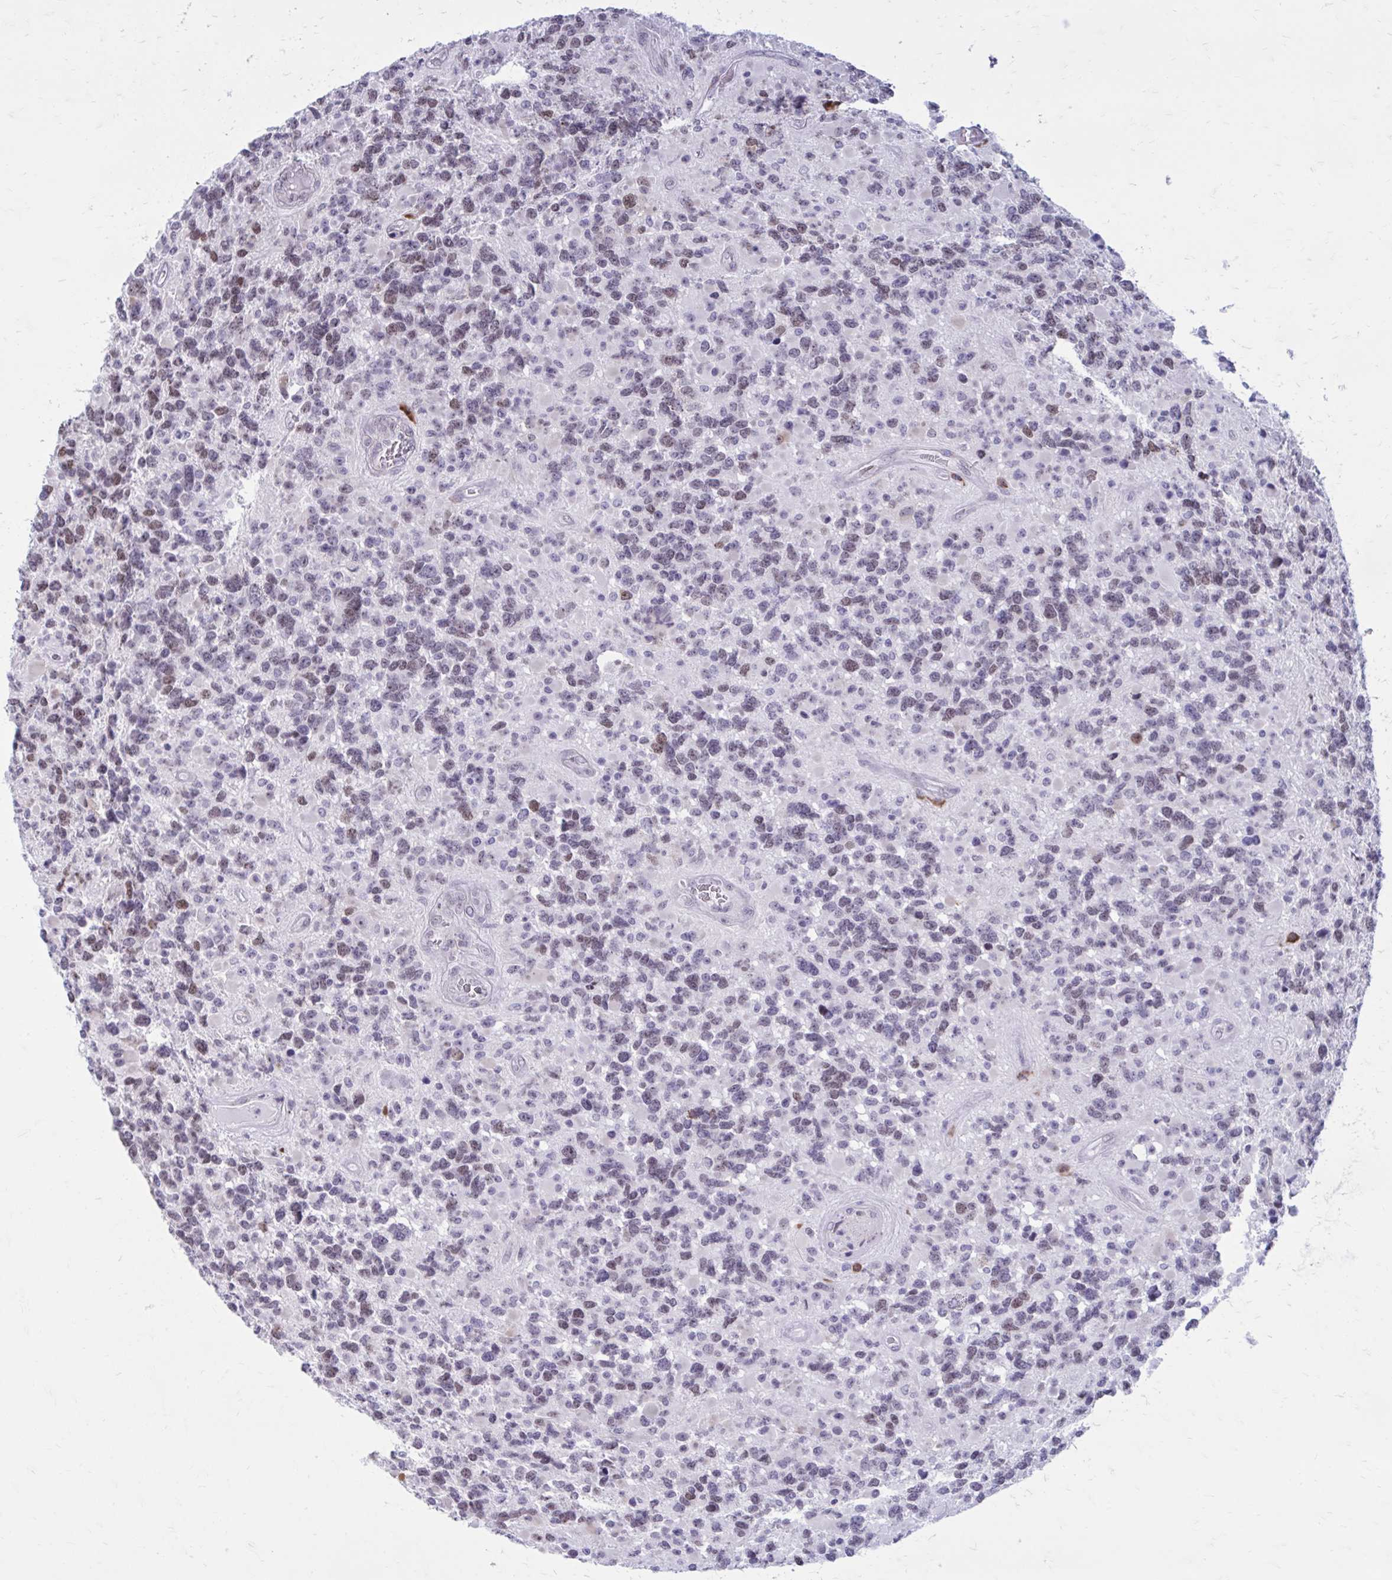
{"staining": {"intensity": "moderate", "quantity": "25%-75%", "location": "nuclear"}, "tissue": "glioma", "cell_type": "Tumor cells", "image_type": "cancer", "snomed": [{"axis": "morphology", "description": "Glioma, malignant, High grade"}, {"axis": "topography", "description": "Brain"}], "caption": "Malignant high-grade glioma was stained to show a protein in brown. There is medium levels of moderate nuclear positivity in about 25%-75% of tumor cells.", "gene": "PROSER1", "patient": {"sex": "female", "age": 40}}